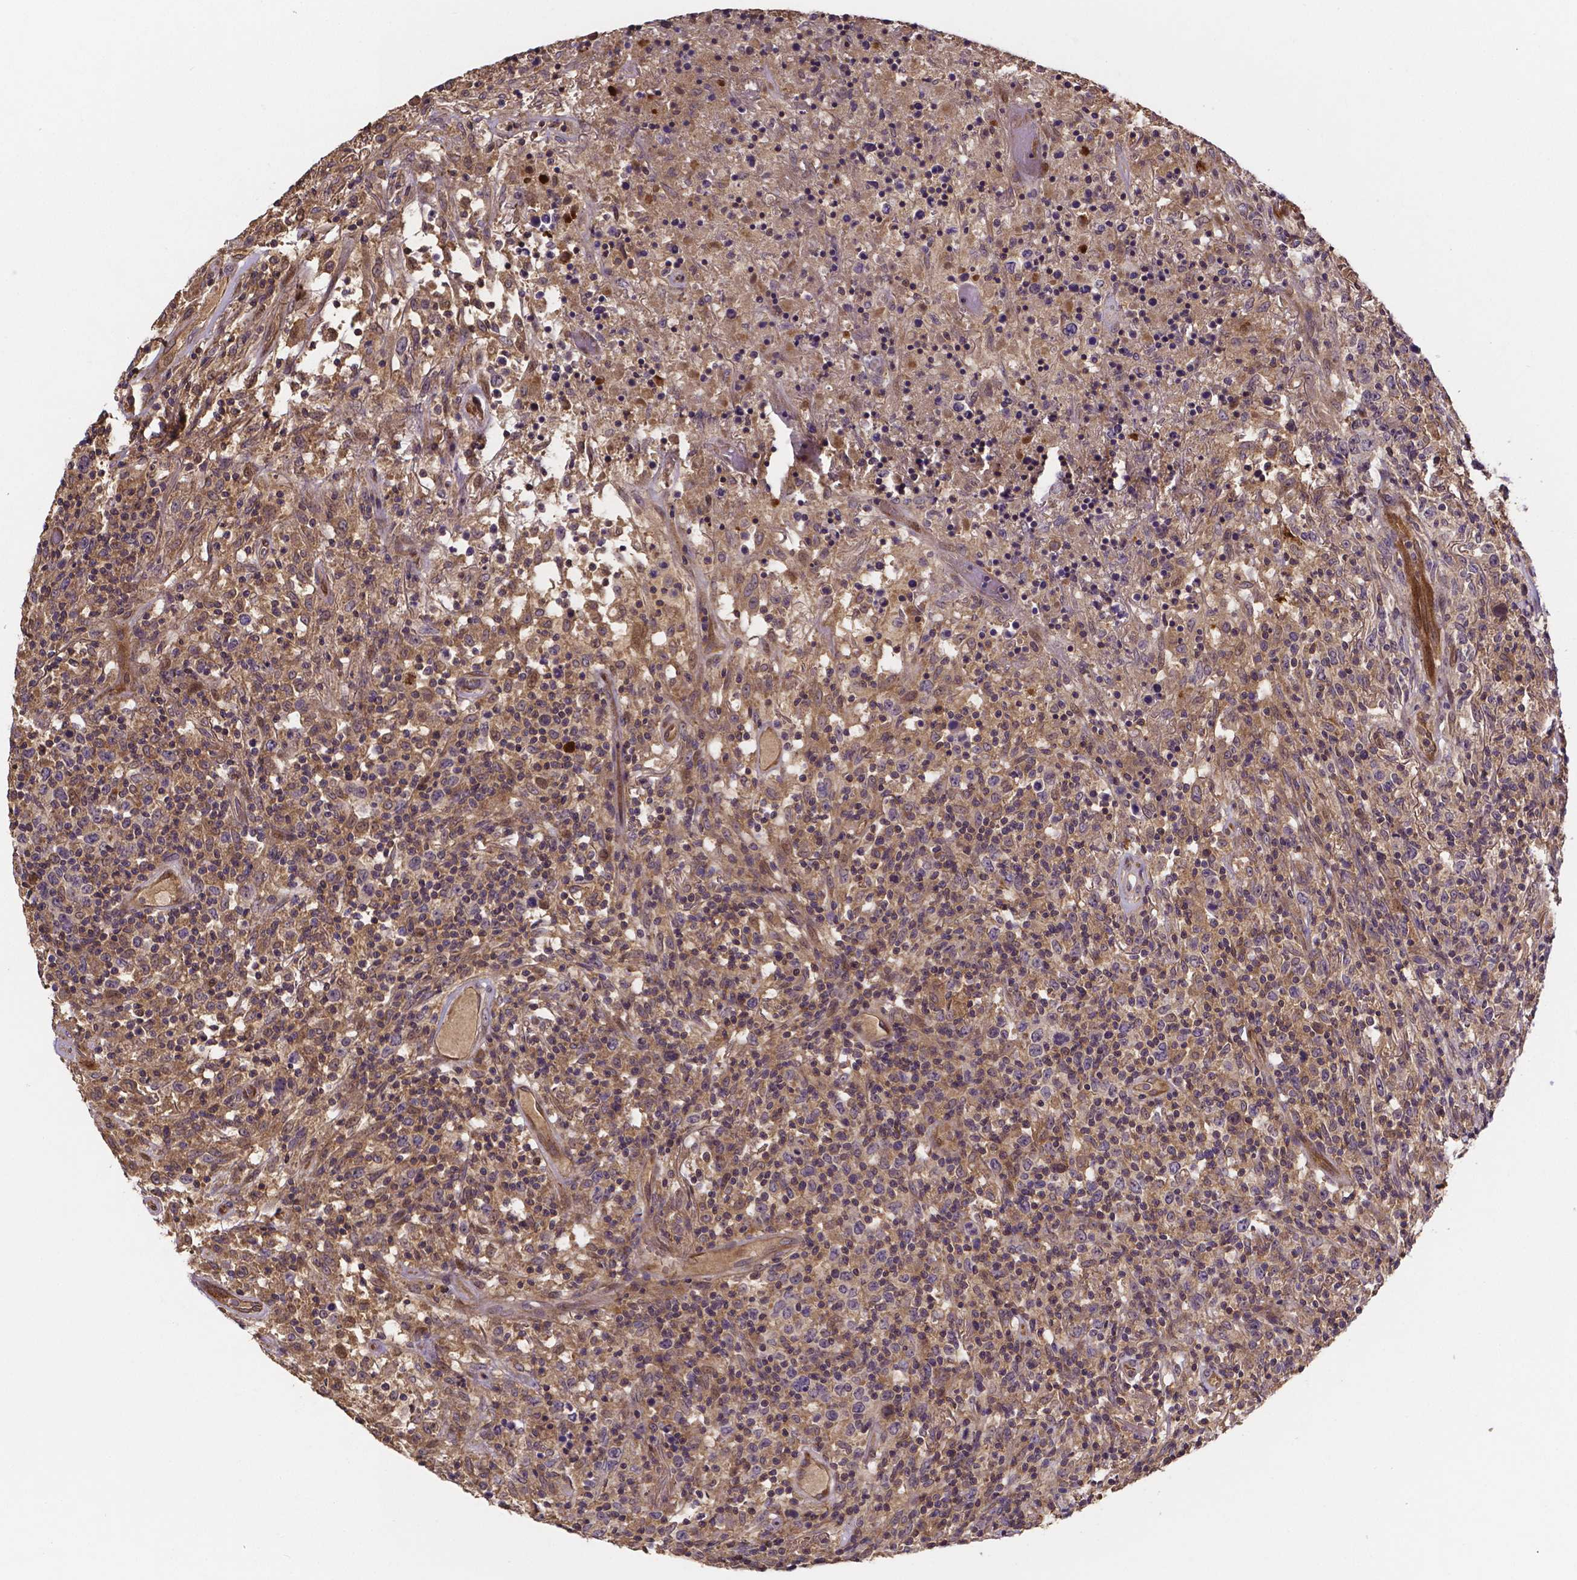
{"staining": {"intensity": "negative", "quantity": "none", "location": "none"}, "tissue": "lymphoma", "cell_type": "Tumor cells", "image_type": "cancer", "snomed": [{"axis": "morphology", "description": "Malignant lymphoma, non-Hodgkin's type, High grade"}, {"axis": "topography", "description": "Lung"}], "caption": "IHC photomicrograph of neoplastic tissue: lymphoma stained with DAB demonstrates no significant protein staining in tumor cells.", "gene": "RNF123", "patient": {"sex": "male", "age": 79}}